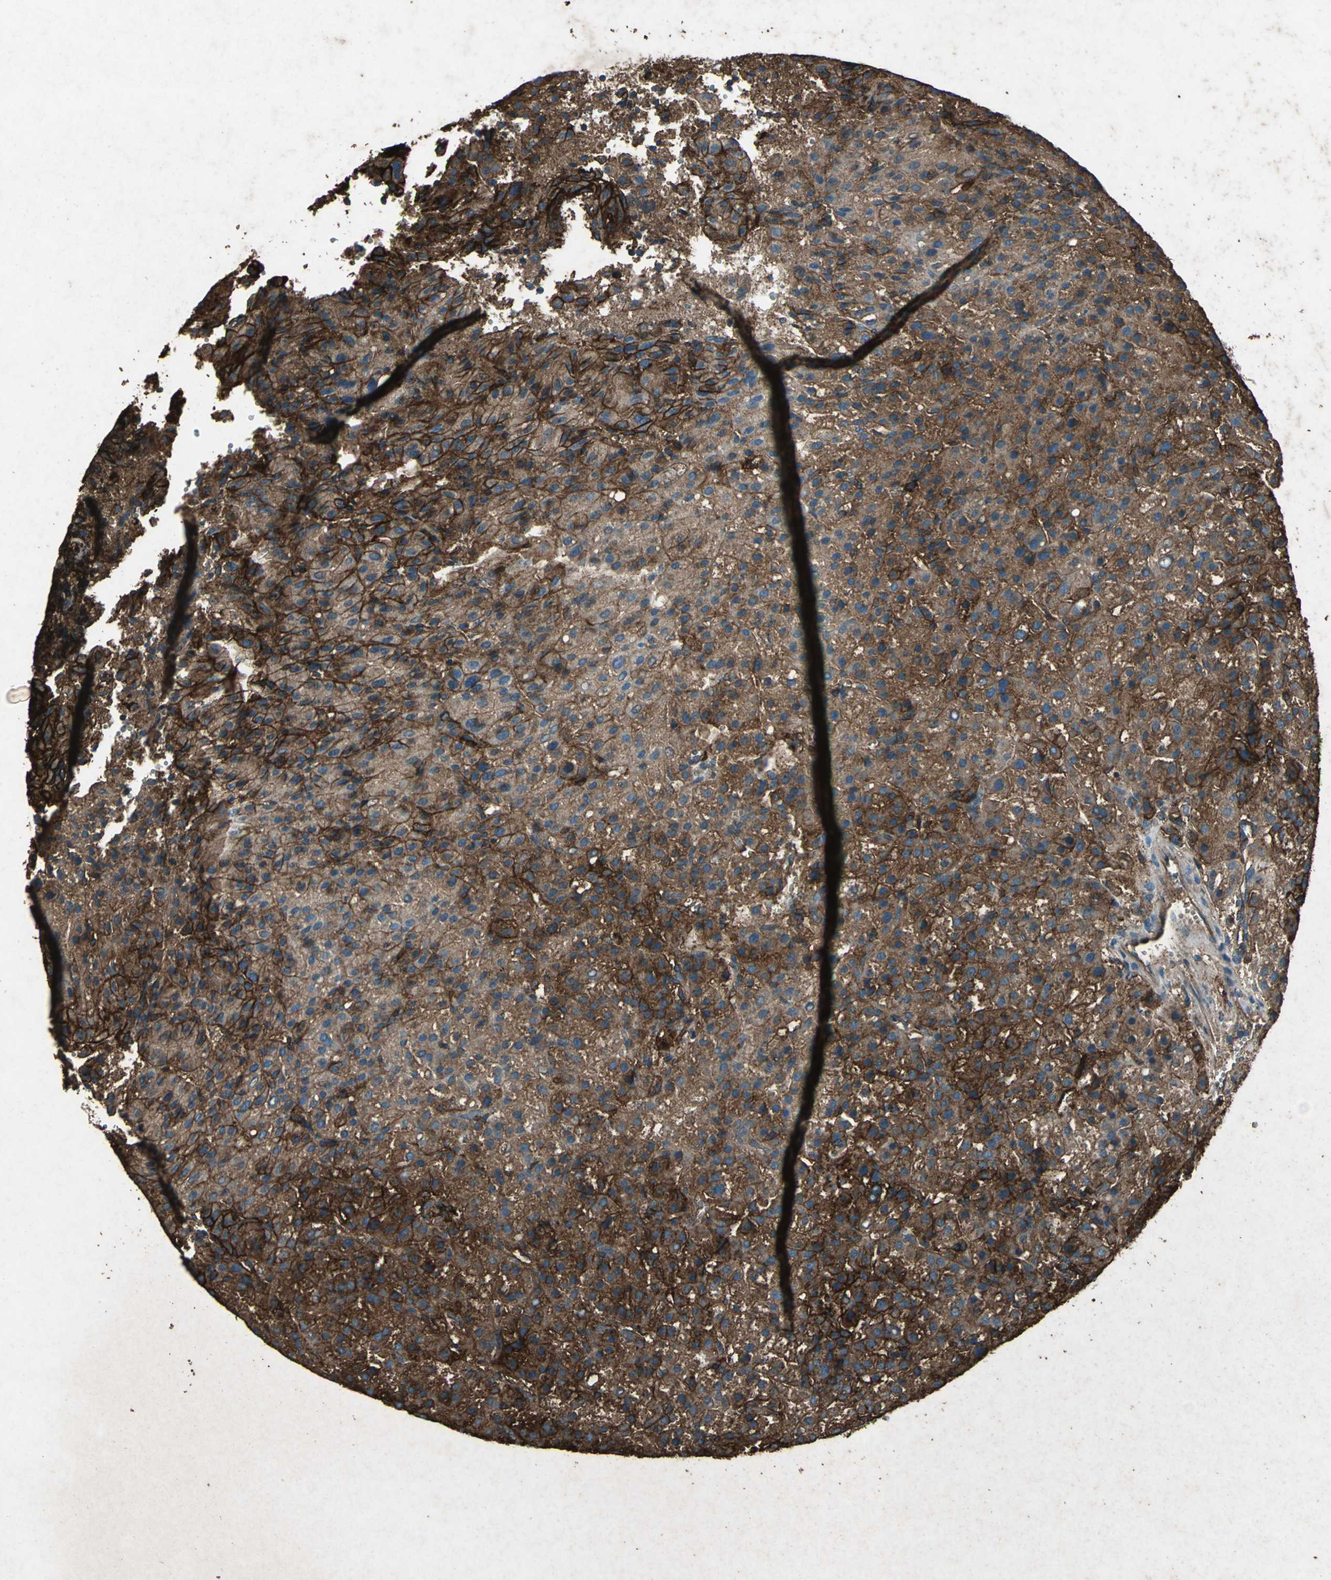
{"staining": {"intensity": "strong", "quantity": ">75%", "location": "cytoplasmic/membranous"}, "tissue": "liver cancer", "cell_type": "Tumor cells", "image_type": "cancer", "snomed": [{"axis": "morphology", "description": "Carcinoma, Hepatocellular, NOS"}, {"axis": "topography", "description": "Liver"}], "caption": "High-power microscopy captured an immunohistochemistry micrograph of hepatocellular carcinoma (liver), revealing strong cytoplasmic/membranous expression in approximately >75% of tumor cells.", "gene": "CCR6", "patient": {"sex": "female", "age": 58}}